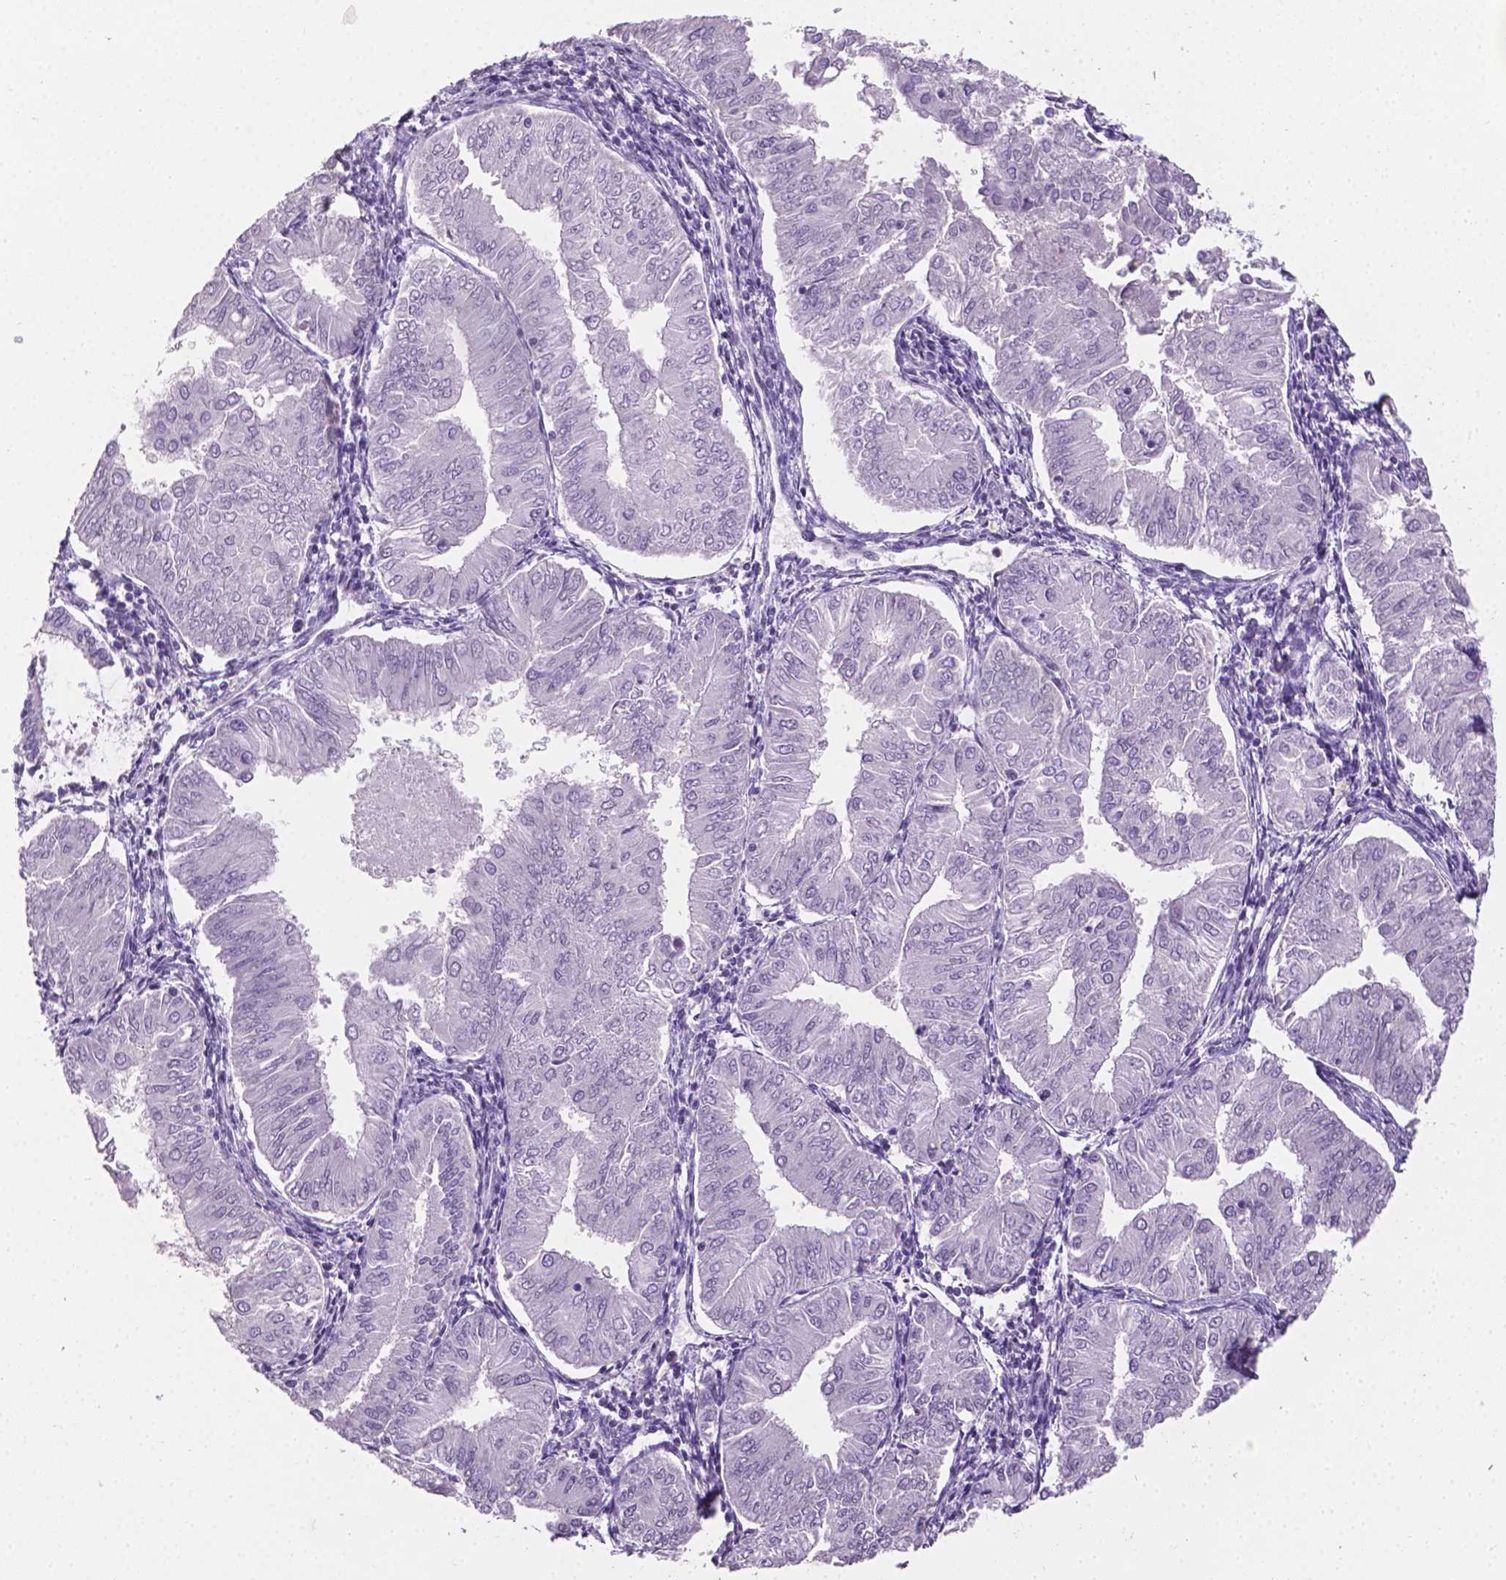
{"staining": {"intensity": "negative", "quantity": "none", "location": "none"}, "tissue": "endometrial cancer", "cell_type": "Tumor cells", "image_type": "cancer", "snomed": [{"axis": "morphology", "description": "Adenocarcinoma, NOS"}, {"axis": "topography", "description": "Endometrium"}], "caption": "Tumor cells are negative for brown protein staining in endometrial cancer. (Immunohistochemistry, brightfield microscopy, high magnification).", "gene": "XPNPEP2", "patient": {"sex": "female", "age": 53}}